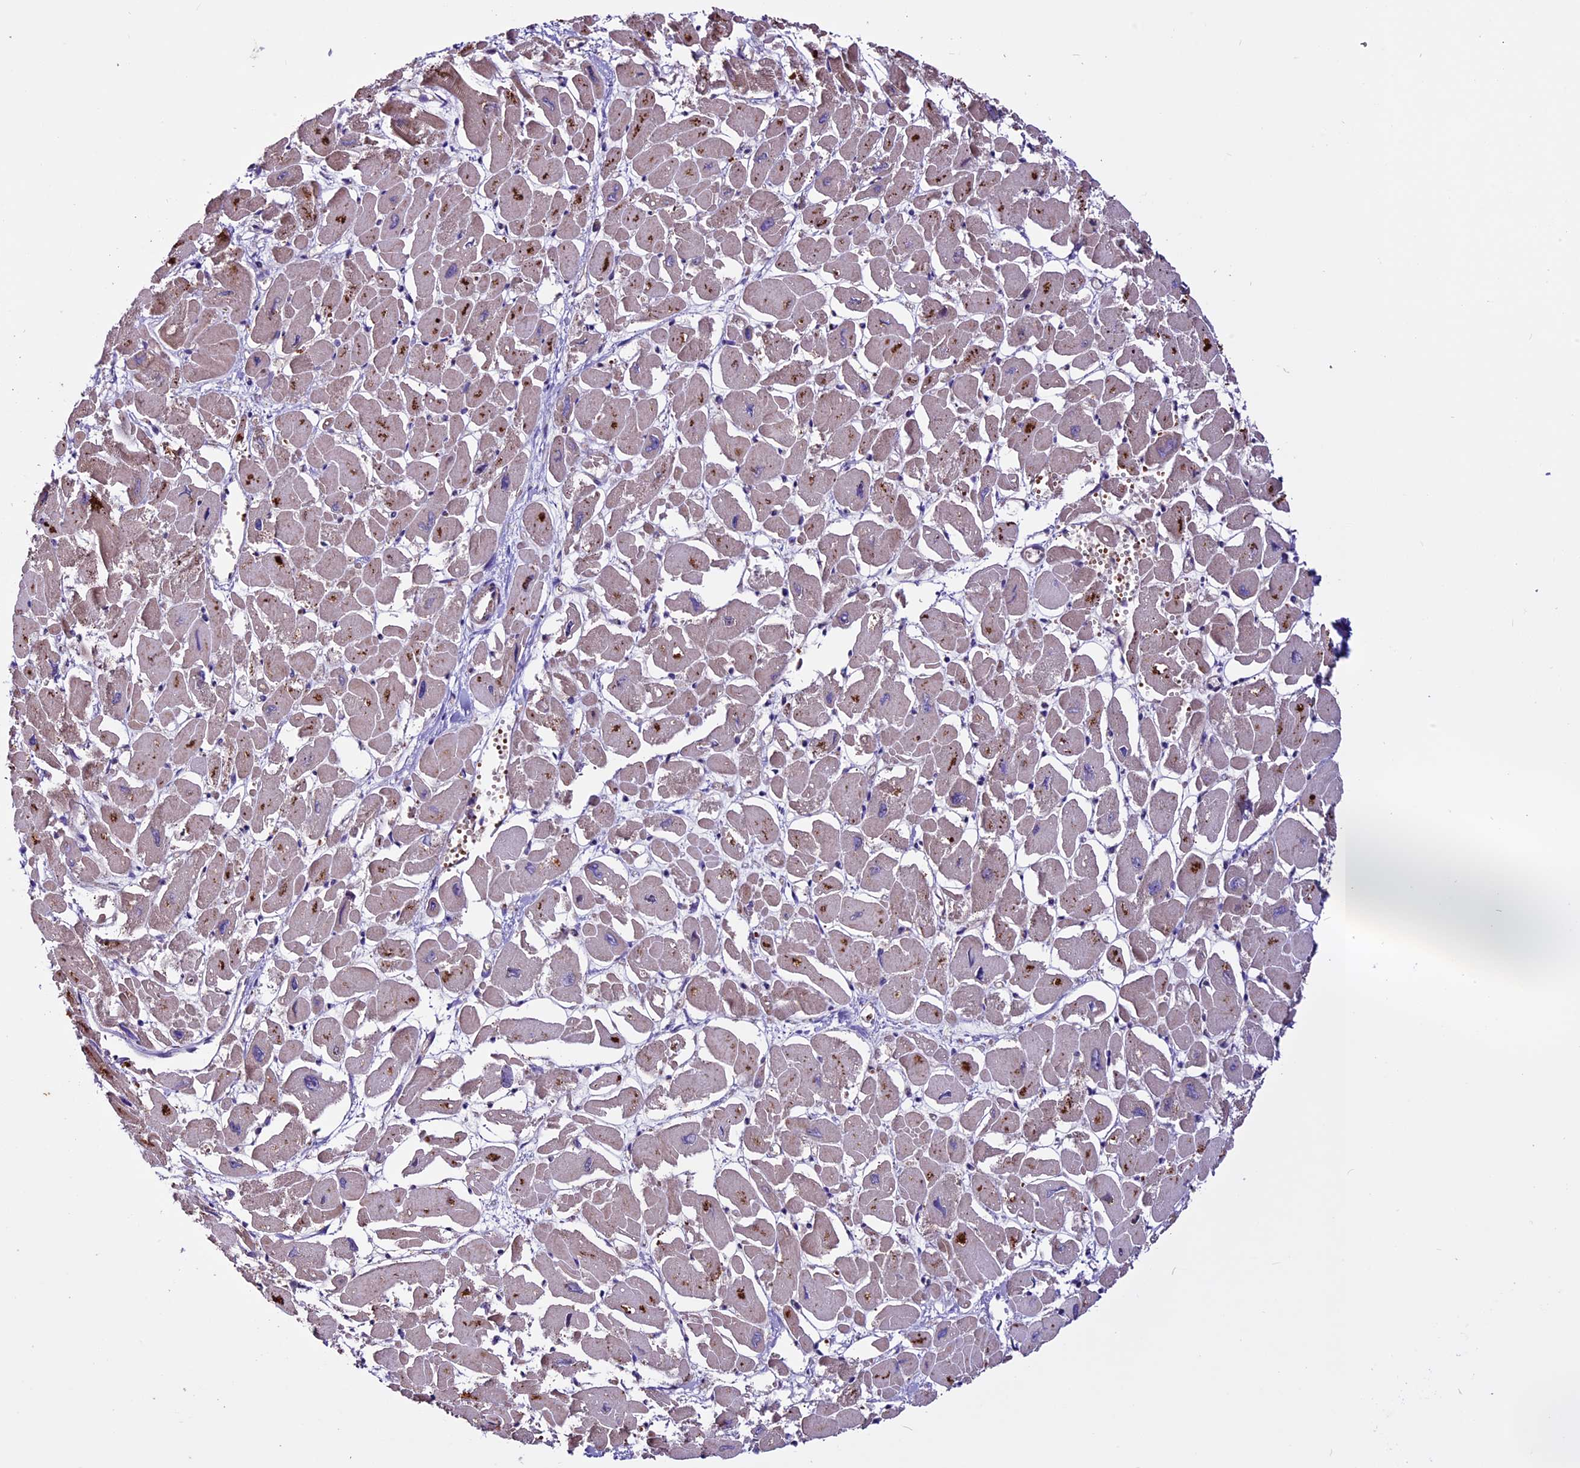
{"staining": {"intensity": "weak", "quantity": "25%-75%", "location": "cytoplasmic/membranous"}, "tissue": "heart muscle", "cell_type": "Cardiomyocytes", "image_type": "normal", "snomed": [{"axis": "morphology", "description": "Normal tissue, NOS"}, {"axis": "topography", "description": "Heart"}], "caption": "High-magnification brightfield microscopy of benign heart muscle stained with DAB (brown) and counterstained with hematoxylin (blue). cardiomyocytes exhibit weak cytoplasmic/membranous expression is present in approximately25%-75% of cells.", "gene": "RINL", "patient": {"sex": "male", "age": 54}}